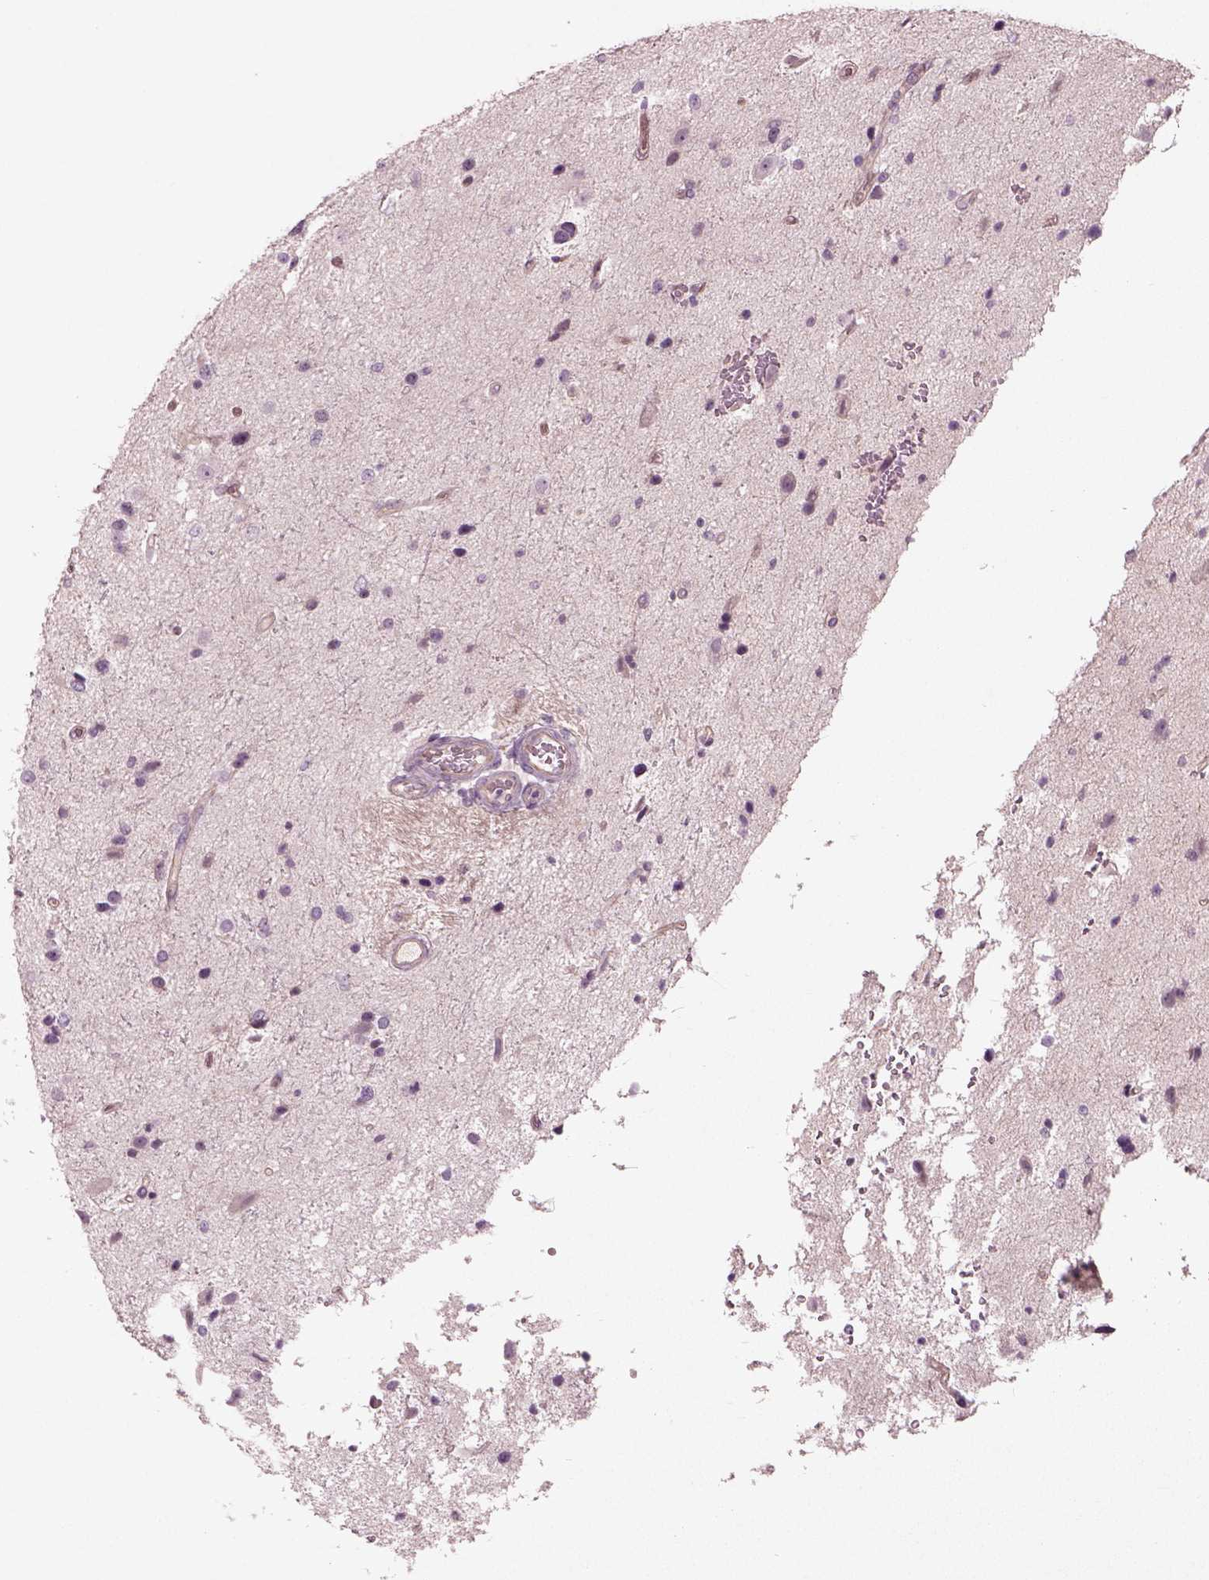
{"staining": {"intensity": "negative", "quantity": "none", "location": "none"}, "tissue": "glioma", "cell_type": "Tumor cells", "image_type": "cancer", "snomed": [{"axis": "morphology", "description": "Glioma, malignant, Low grade"}, {"axis": "topography", "description": "Brain"}], "caption": "The immunohistochemistry image has no significant expression in tumor cells of glioma tissue. Brightfield microscopy of immunohistochemistry (IHC) stained with DAB (3,3'-diaminobenzidine) (brown) and hematoxylin (blue), captured at high magnification.", "gene": "DUOXA2", "patient": {"sex": "female", "age": 32}}